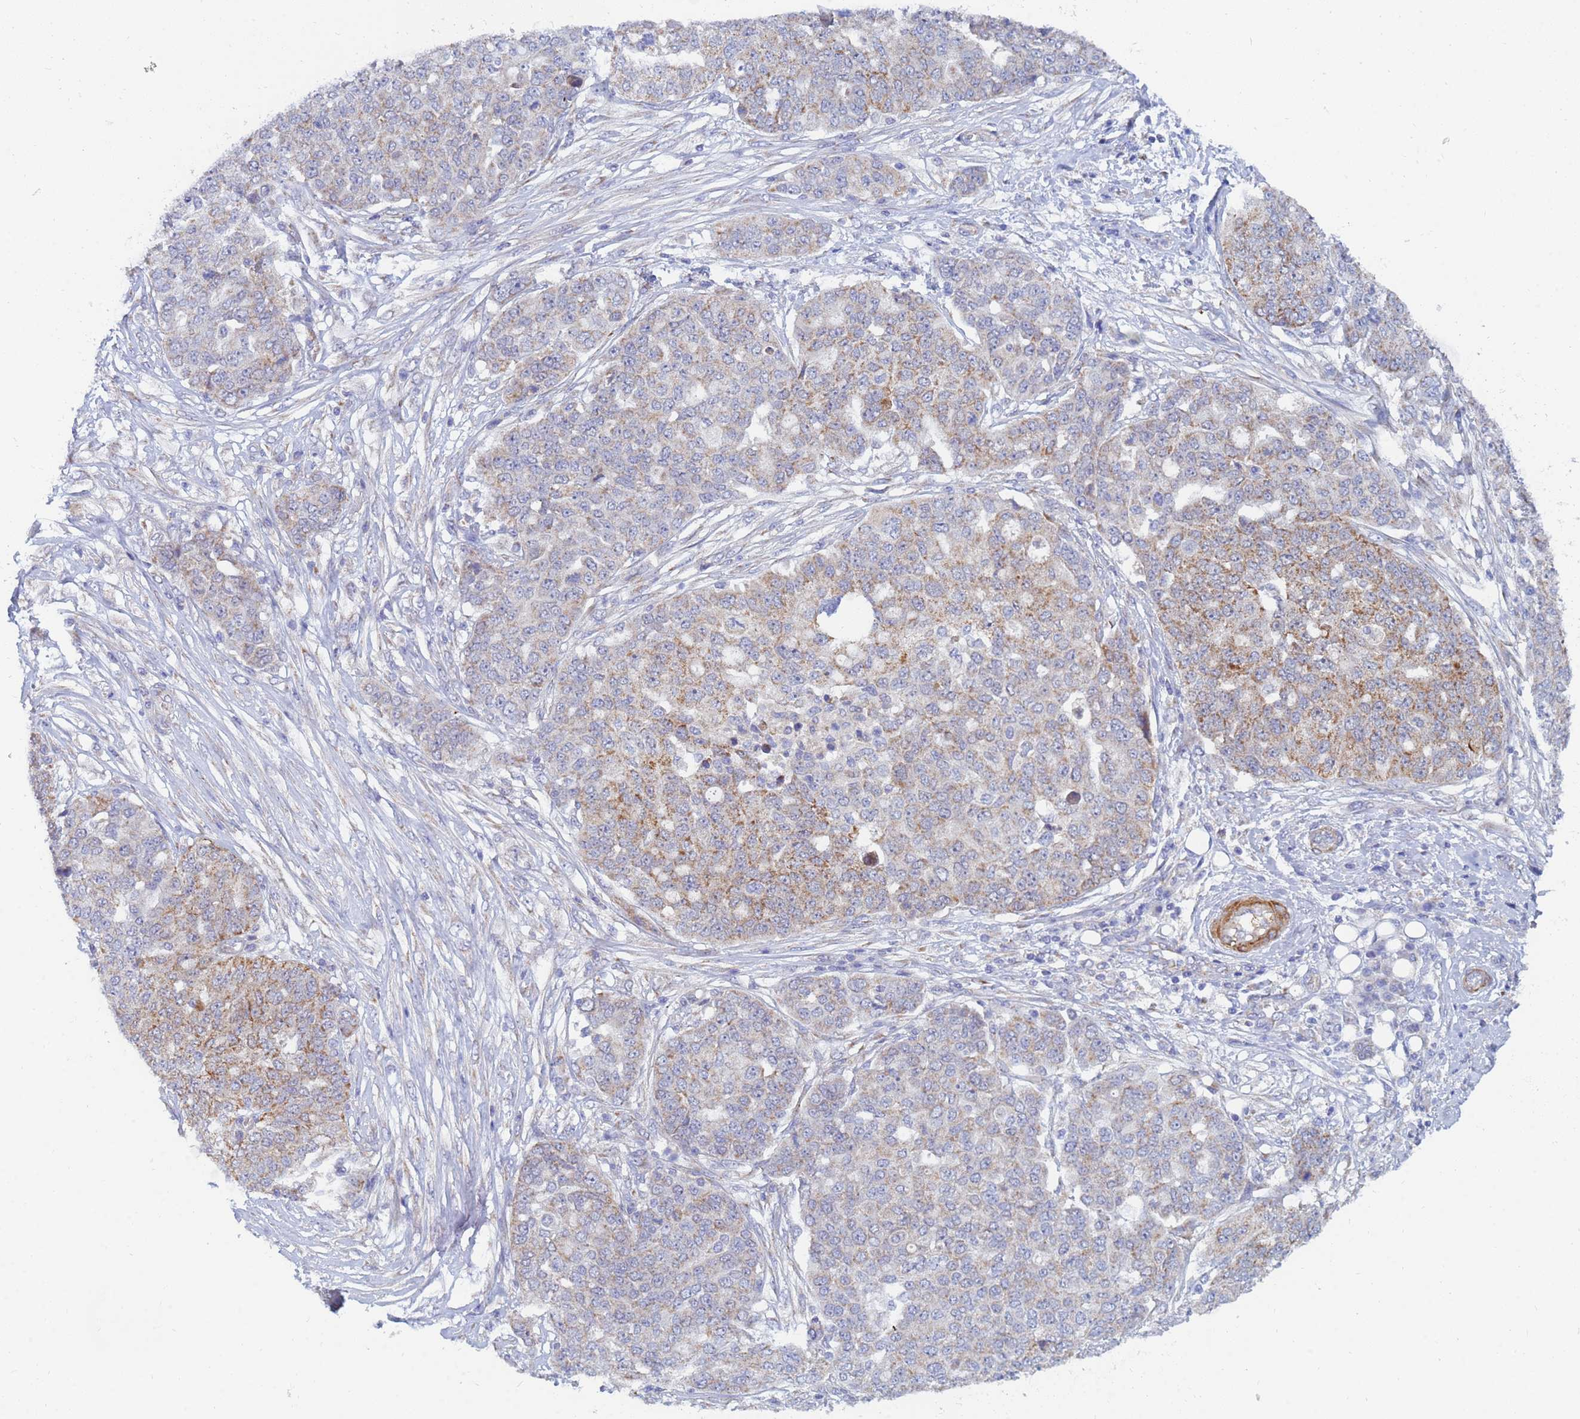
{"staining": {"intensity": "moderate", "quantity": "25%-75%", "location": "cytoplasmic/membranous"}, "tissue": "ovarian cancer", "cell_type": "Tumor cells", "image_type": "cancer", "snomed": [{"axis": "morphology", "description": "Cystadenocarcinoma, serous, NOS"}, {"axis": "topography", "description": "Soft tissue"}, {"axis": "topography", "description": "Ovary"}], "caption": "Immunohistochemistry photomicrograph of neoplastic tissue: human ovarian cancer (serous cystadenocarcinoma) stained using immunohistochemistry exhibits medium levels of moderate protein expression localized specifically in the cytoplasmic/membranous of tumor cells, appearing as a cytoplasmic/membranous brown color.", "gene": "SDR39U1", "patient": {"sex": "female", "age": 57}}